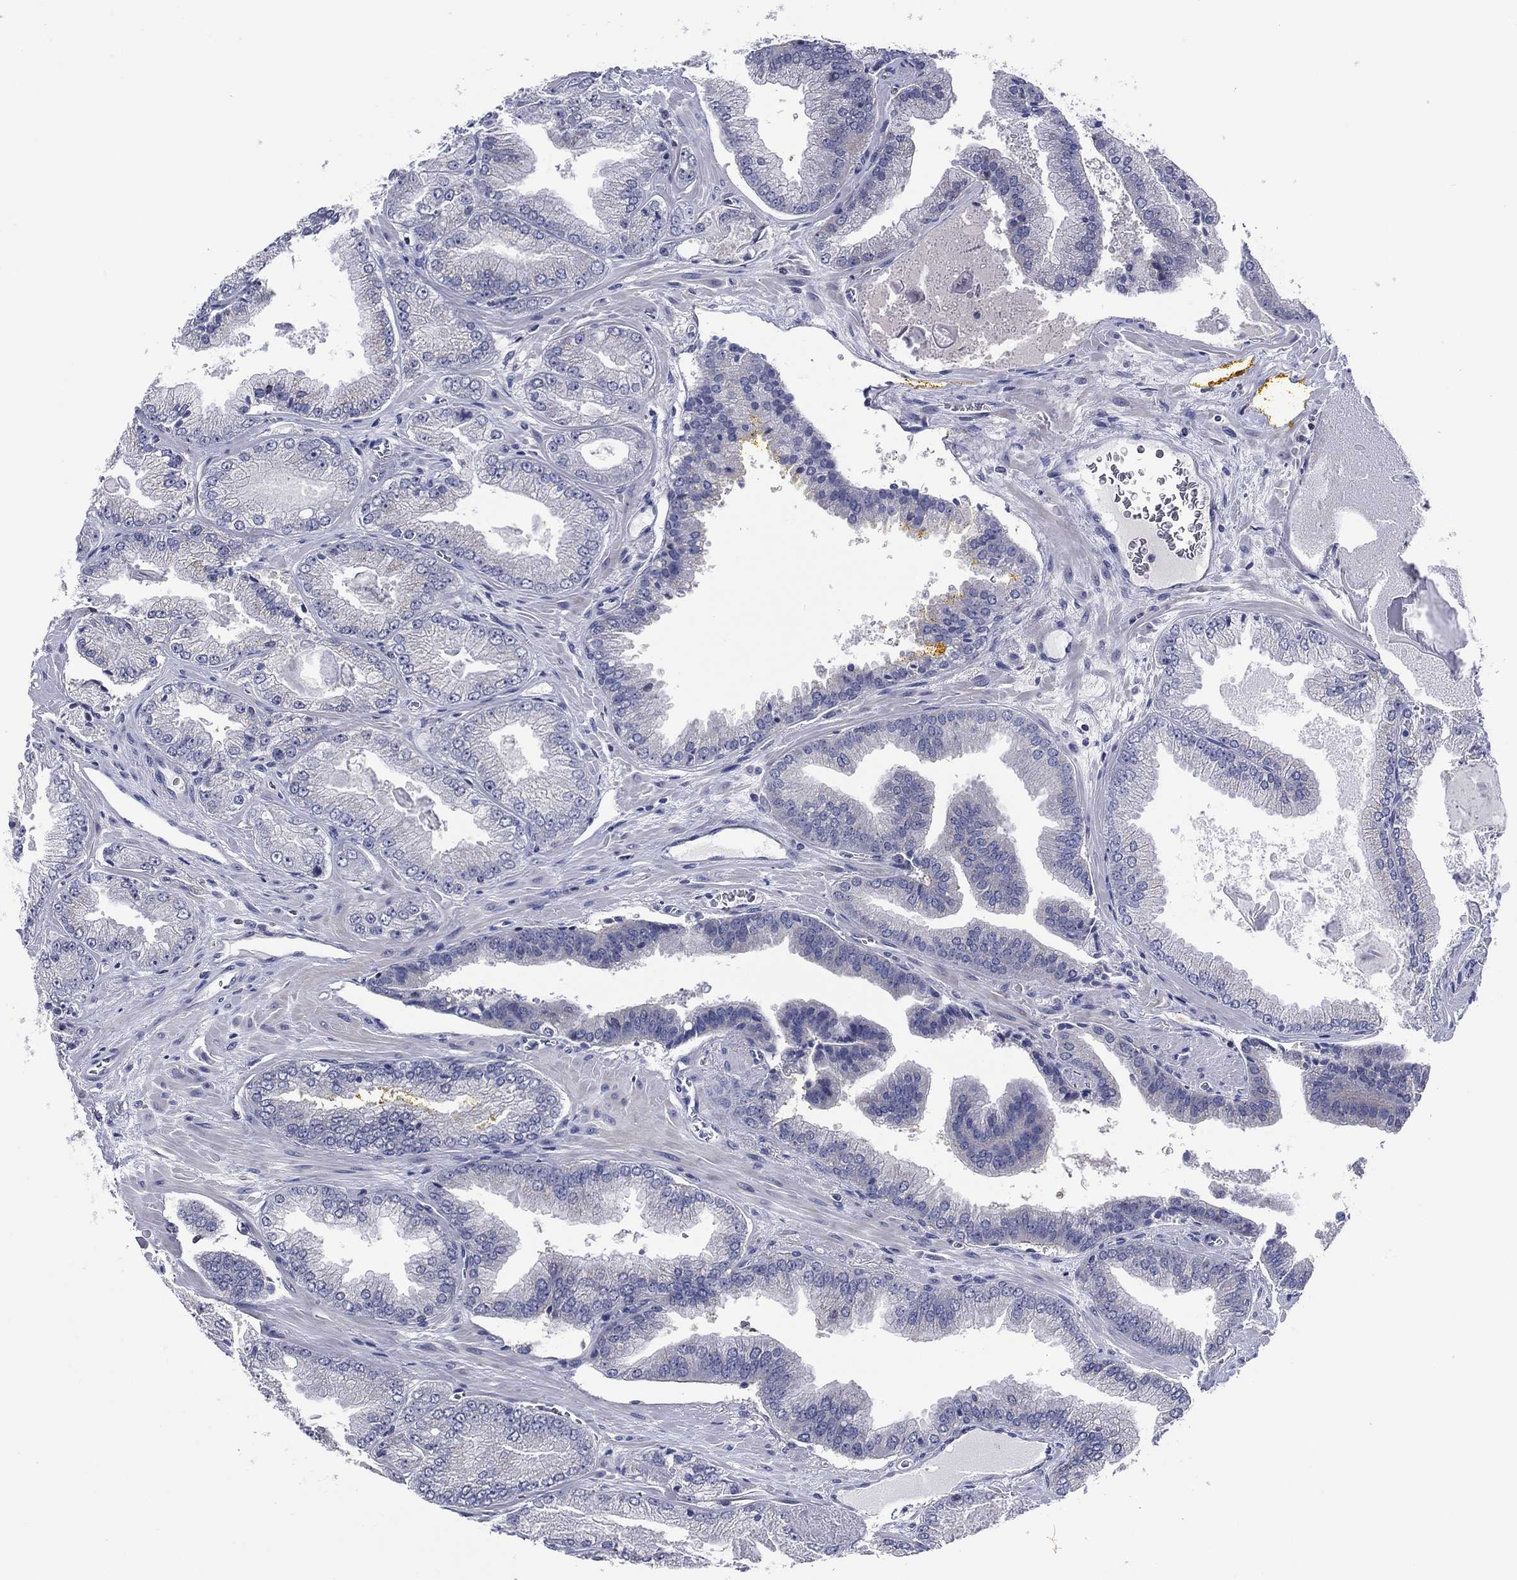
{"staining": {"intensity": "negative", "quantity": "none", "location": "none"}, "tissue": "prostate cancer", "cell_type": "Tumor cells", "image_type": "cancer", "snomed": [{"axis": "morphology", "description": "Adenocarcinoma, Low grade"}, {"axis": "topography", "description": "Prostate"}], "caption": "Immunohistochemical staining of human prostate low-grade adenocarcinoma reveals no significant expression in tumor cells.", "gene": "TRIM31", "patient": {"sex": "male", "age": 72}}